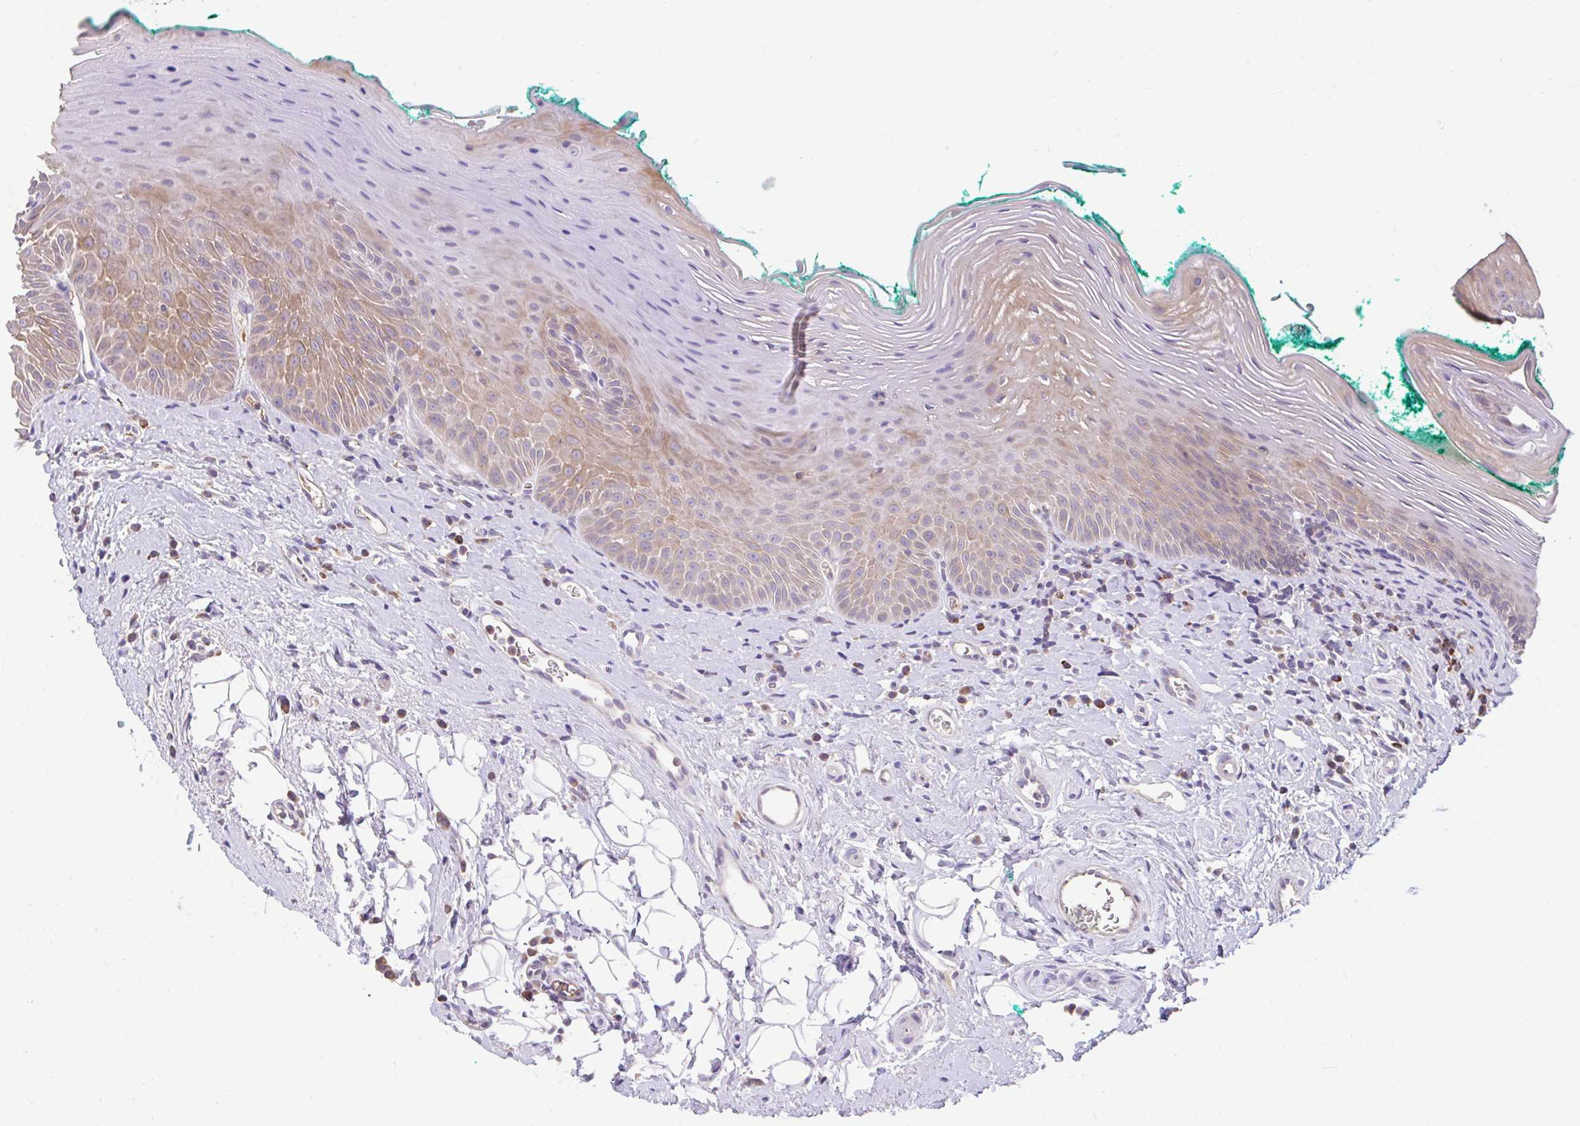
{"staining": {"intensity": "moderate", "quantity": "25%-75%", "location": "cytoplasmic/membranous"}, "tissue": "oral mucosa", "cell_type": "Squamous epithelial cells", "image_type": "normal", "snomed": [{"axis": "morphology", "description": "Normal tissue, NOS"}, {"axis": "topography", "description": "Oral tissue"}, {"axis": "topography", "description": "Tounge, NOS"}], "caption": "This histopathology image reveals unremarkable oral mucosa stained with immunohistochemistry to label a protein in brown. The cytoplasmic/membranous of squamous epithelial cells show moderate positivity for the protein. Nuclei are counter-stained blue.", "gene": "RALBP1", "patient": {"sex": "male", "age": 83}}